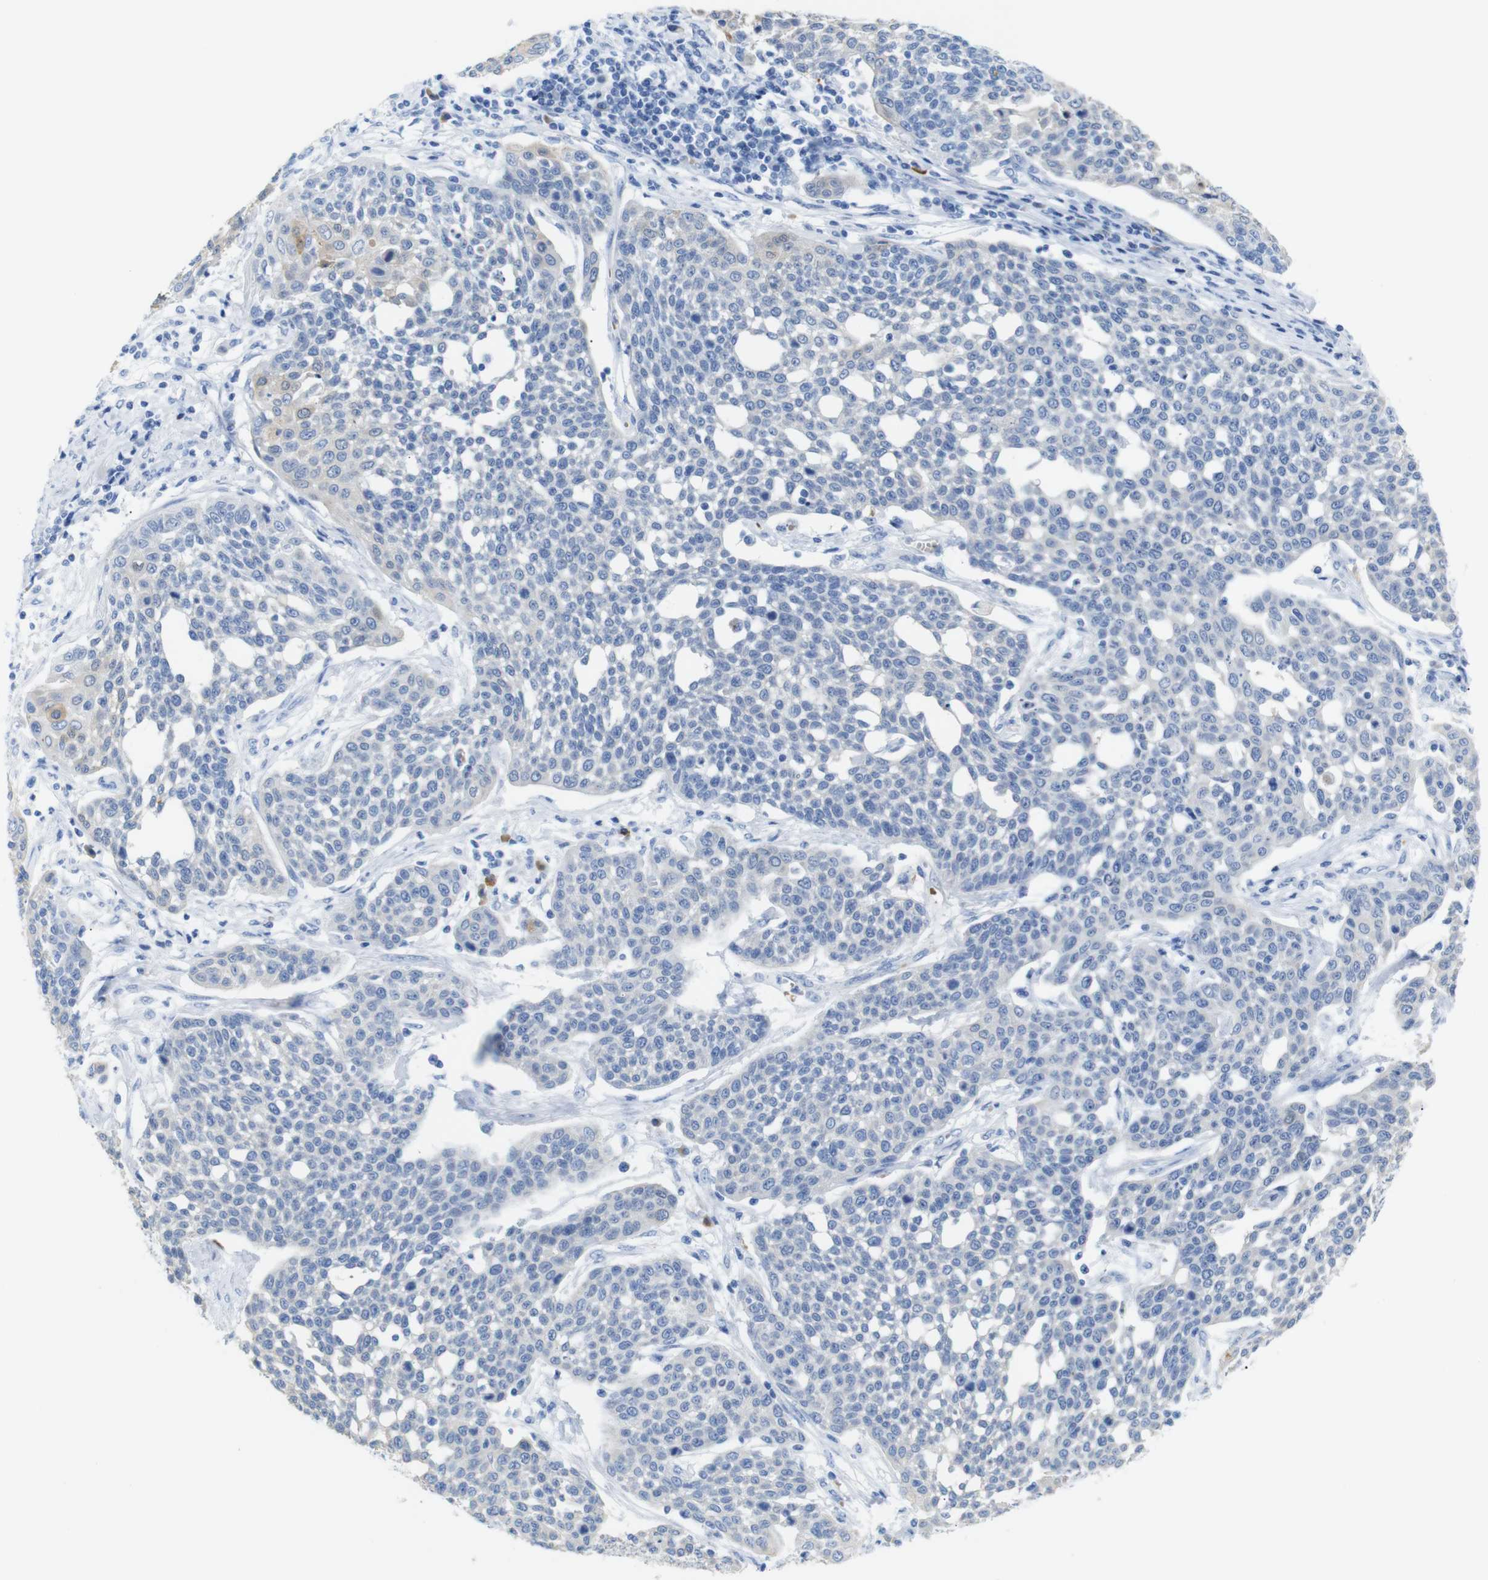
{"staining": {"intensity": "negative", "quantity": "none", "location": "none"}, "tissue": "cervical cancer", "cell_type": "Tumor cells", "image_type": "cancer", "snomed": [{"axis": "morphology", "description": "Squamous cell carcinoma, NOS"}, {"axis": "topography", "description": "Cervix"}], "caption": "Histopathology image shows no protein staining in tumor cells of squamous cell carcinoma (cervical) tissue. The staining was performed using DAB to visualize the protein expression in brown, while the nuclei were stained in blue with hematoxylin (Magnification: 20x).", "gene": "ERVMER34-1", "patient": {"sex": "female", "age": 34}}